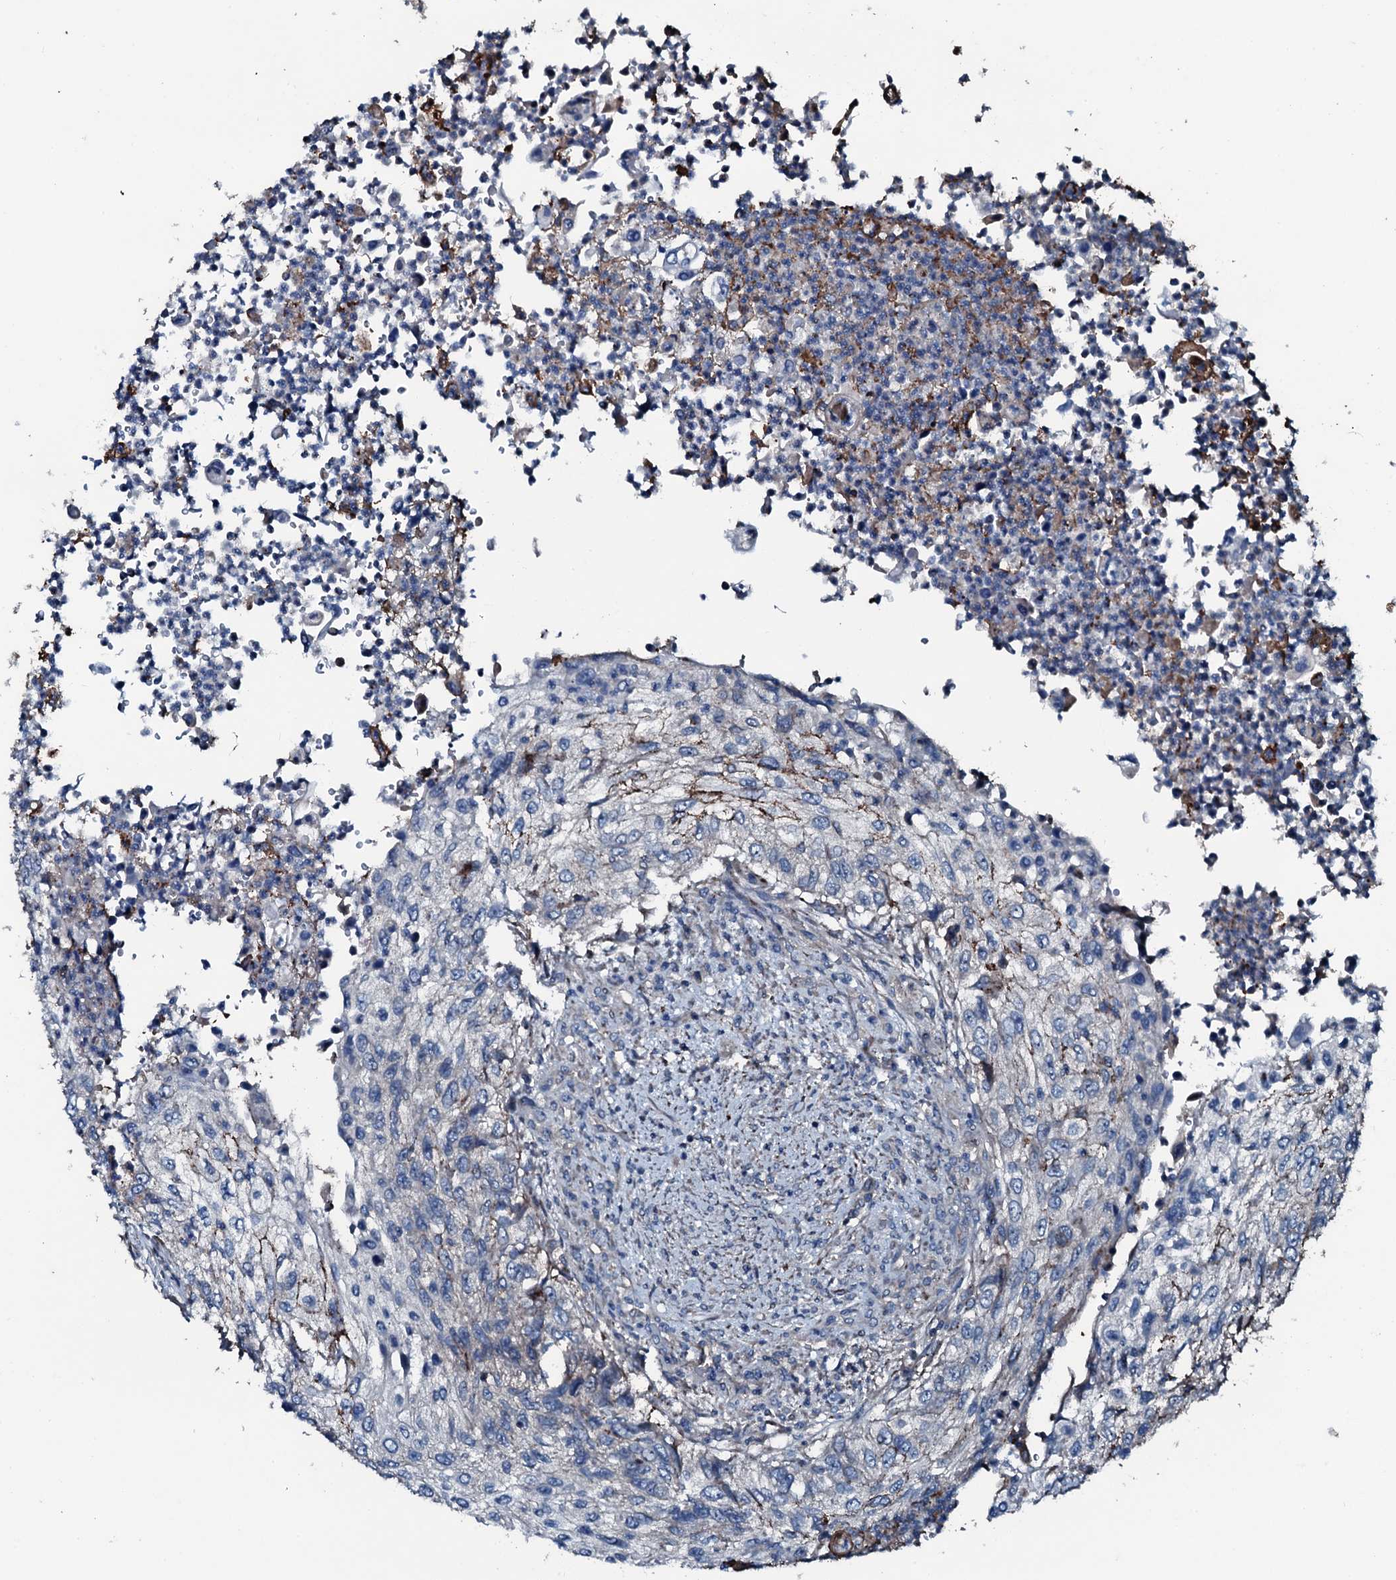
{"staining": {"intensity": "strong", "quantity": "<25%", "location": "cytoplasmic/membranous"}, "tissue": "urothelial cancer", "cell_type": "Tumor cells", "image_type": "cancer", "snomed": [{"axis": "morphology", "description": "Urothelial carcinoma, High grade"}, {"axis": "topography", "description": "Urinary bladder"}], "caption": "Immunohistochemistry micrograph of high-grade urothelial carcinoma stained for a protein (brown), which reveals medium levels of strong cytoplasmic/membranous positivity in about <25% of tumor cells.", "gene": "AARS1", "patient": {"sex": "female", "age": 60}}